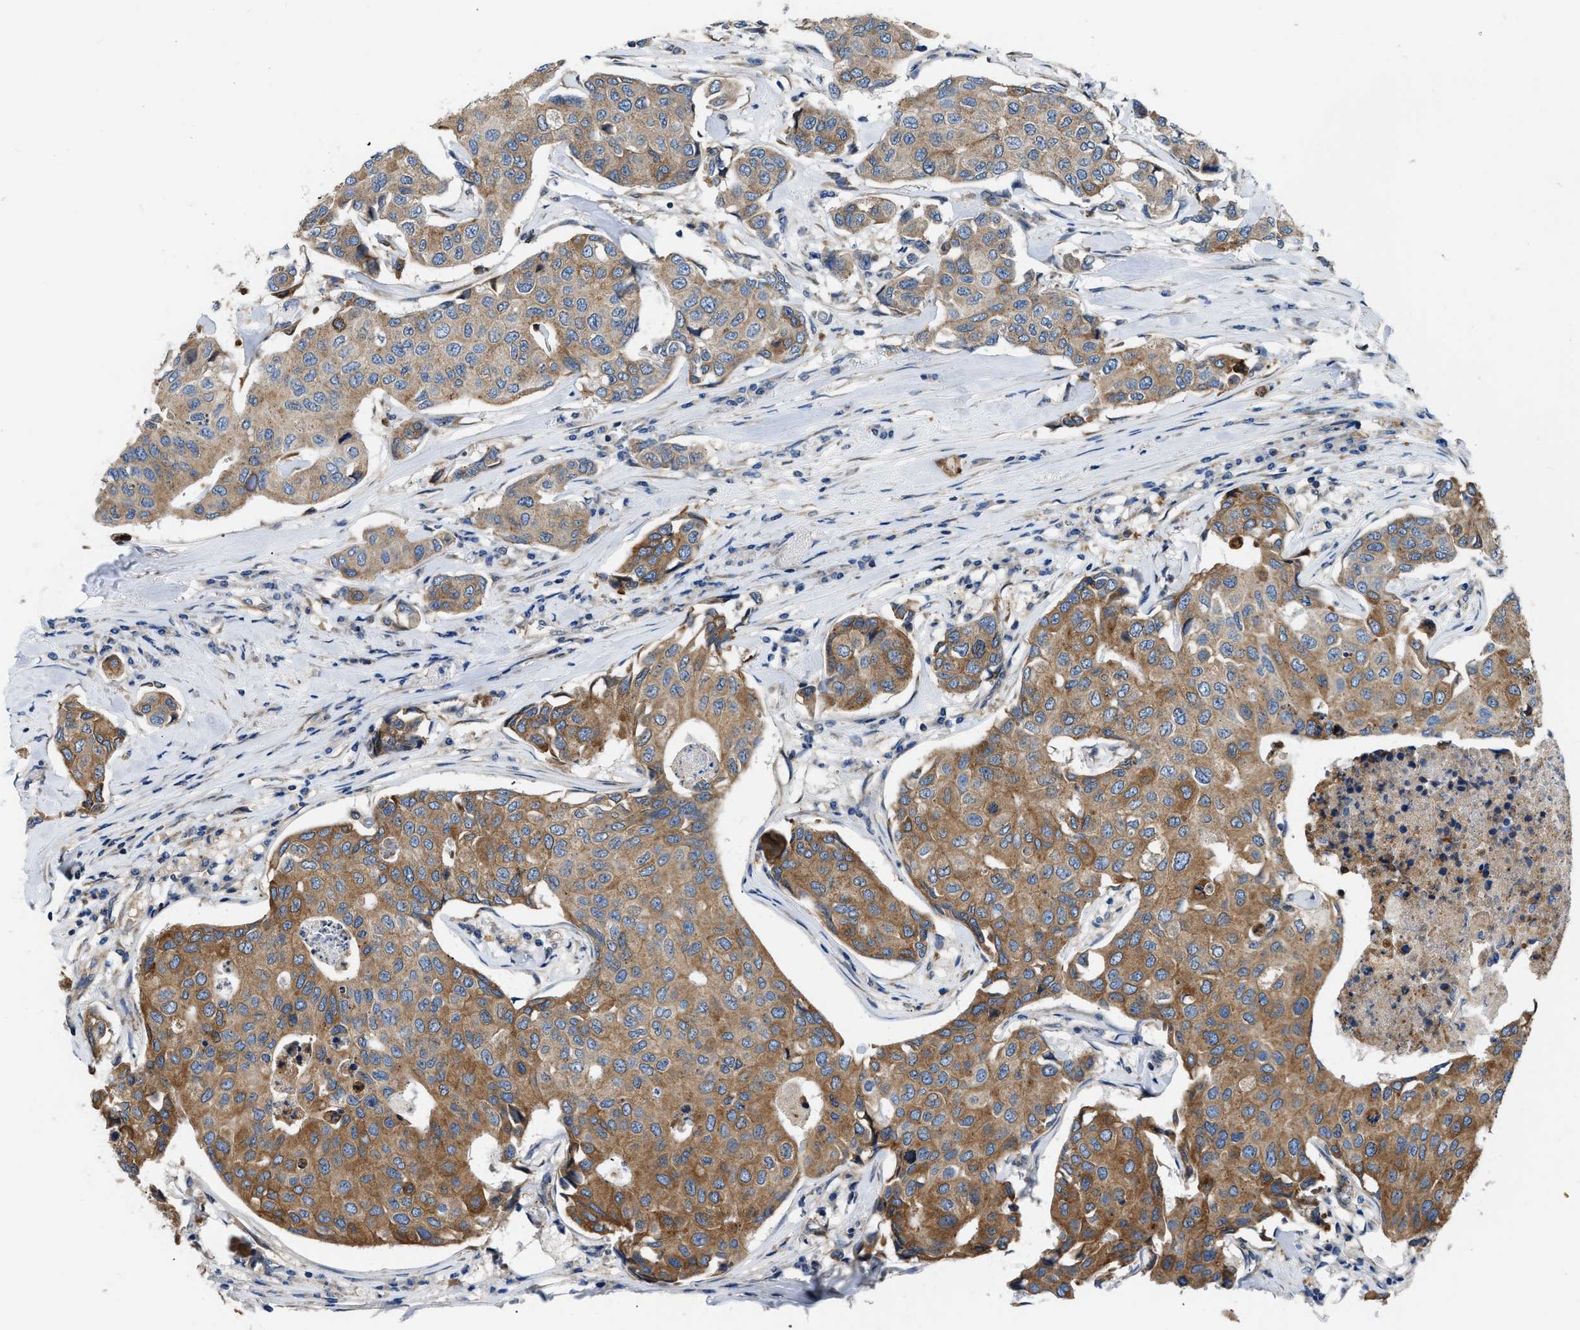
{"staining": {"intensity": "moderate", "quantity": ">75%", "location": "cytoplasmic/membranous"}, "tissue": "breast cancer", "cell_type": "Tumor cells", "image_type": "cancer", "snomed": [{"axis": "morphology", "description": "Duct carcinoma"}, {"axis": "topography", "description": "Breast"}], "caption": "IHC histopathology image of neoplastic tissue: human infiltrating ductal carcinoma (breast) stained using immunohistochemistry (IHC) reveals medium levels of moderate protein expression localized specifically in the cytoplasmic/membranous of tumor cells, appearing as a cytoplasmic/membranous brown color.", "gene": "ARL6IP5", "patient": {"sex": "female", "age": 80}}